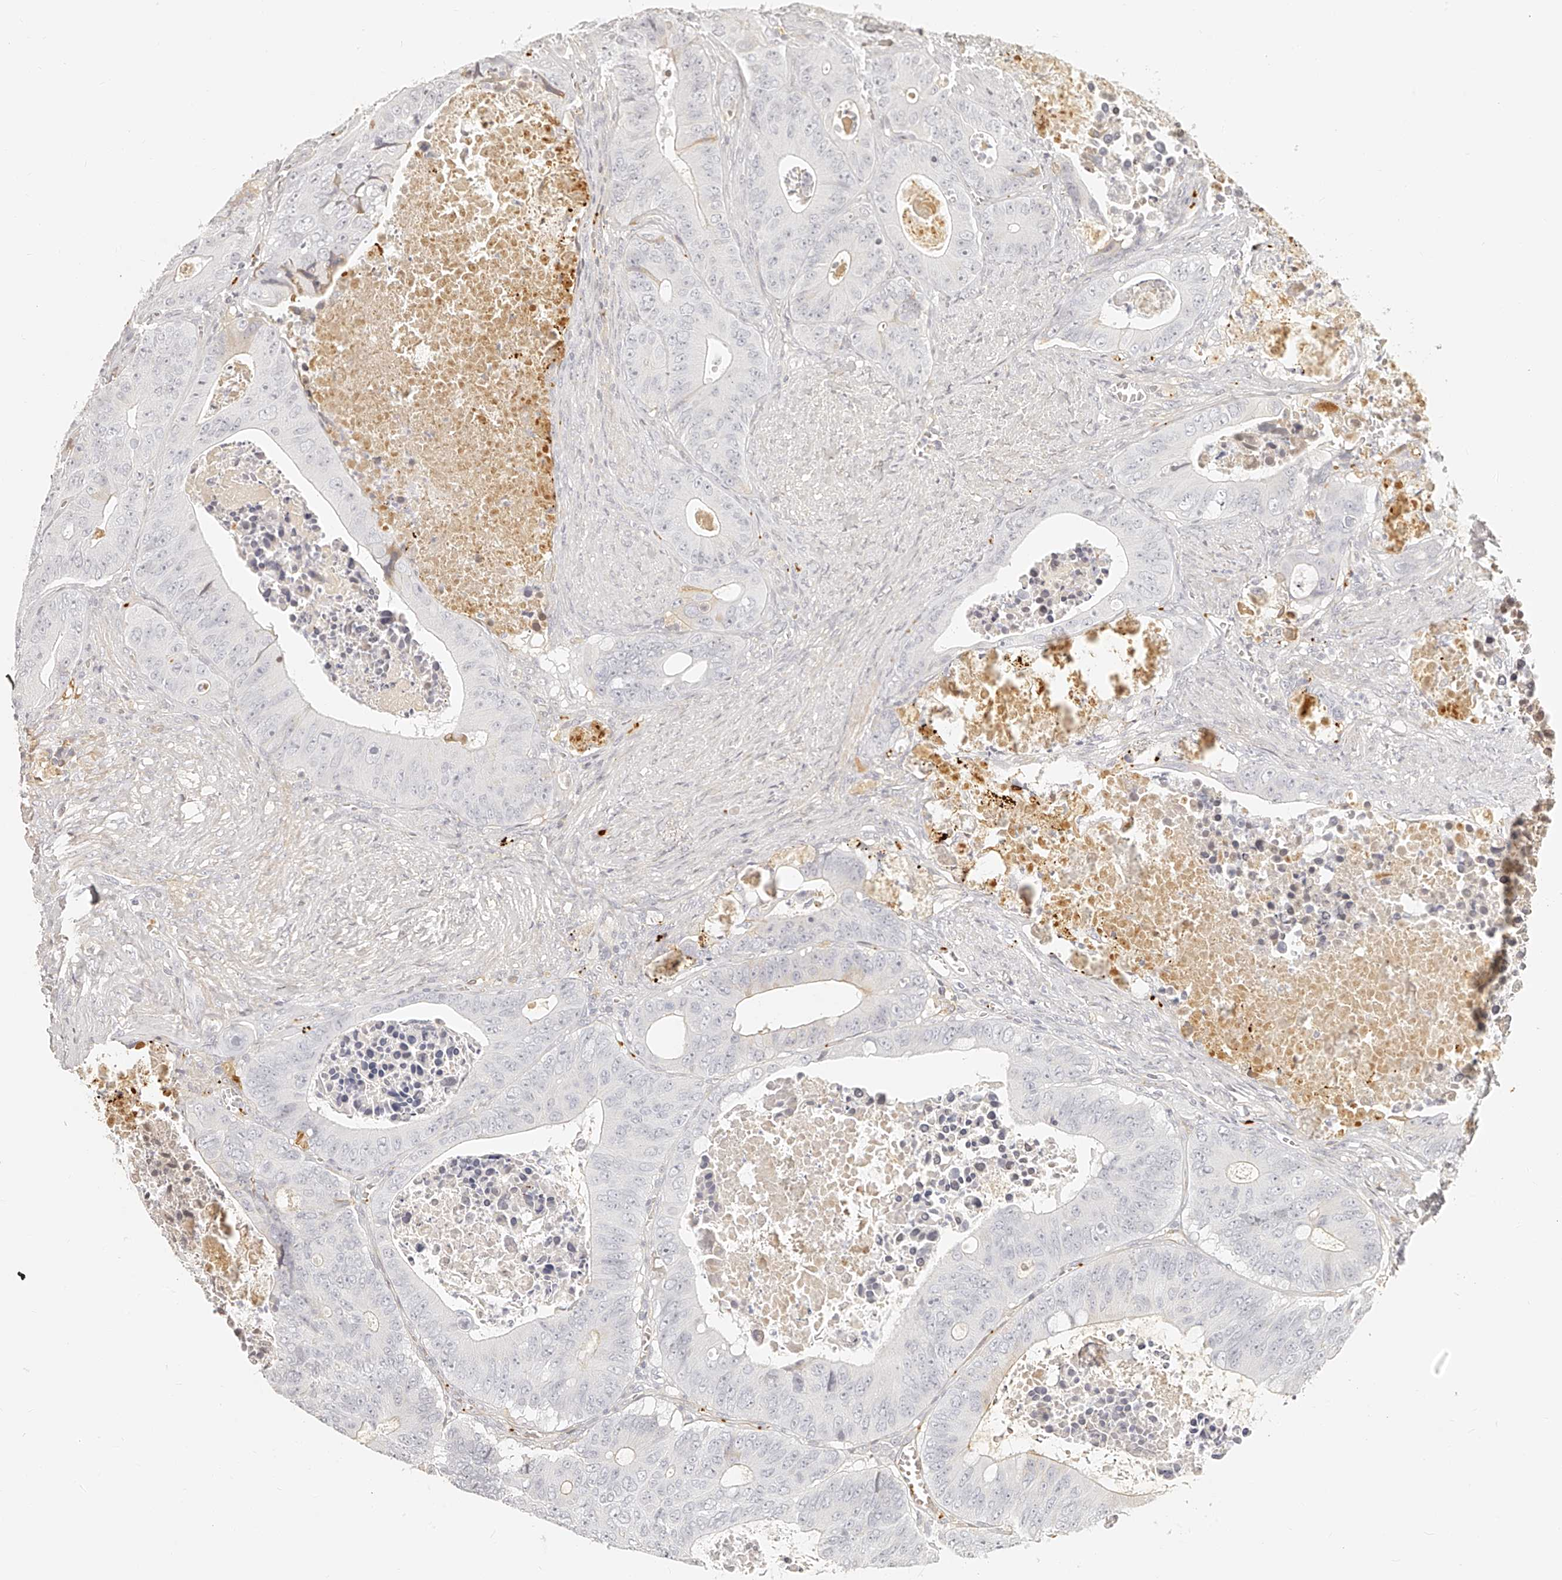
{"staining": {"intensity": "negative", "quantity": "none", "location": "none"}, "tissue": "colorectal cancer", "cell_type": "Tumor cells", "image_type": "cancer", "snomed": [{"axis": "morphology", "description": "Adenocarcinoma, NOS"}, {"axis": "topography", "description": "Colon"}], "caption": "Adenocarcinoma (colorectal) was stained to show a protein in brown. There is no significant expression in tumor cells.", "gene": "ITGB3", "patient": {"sex": "male", "age": 87}}